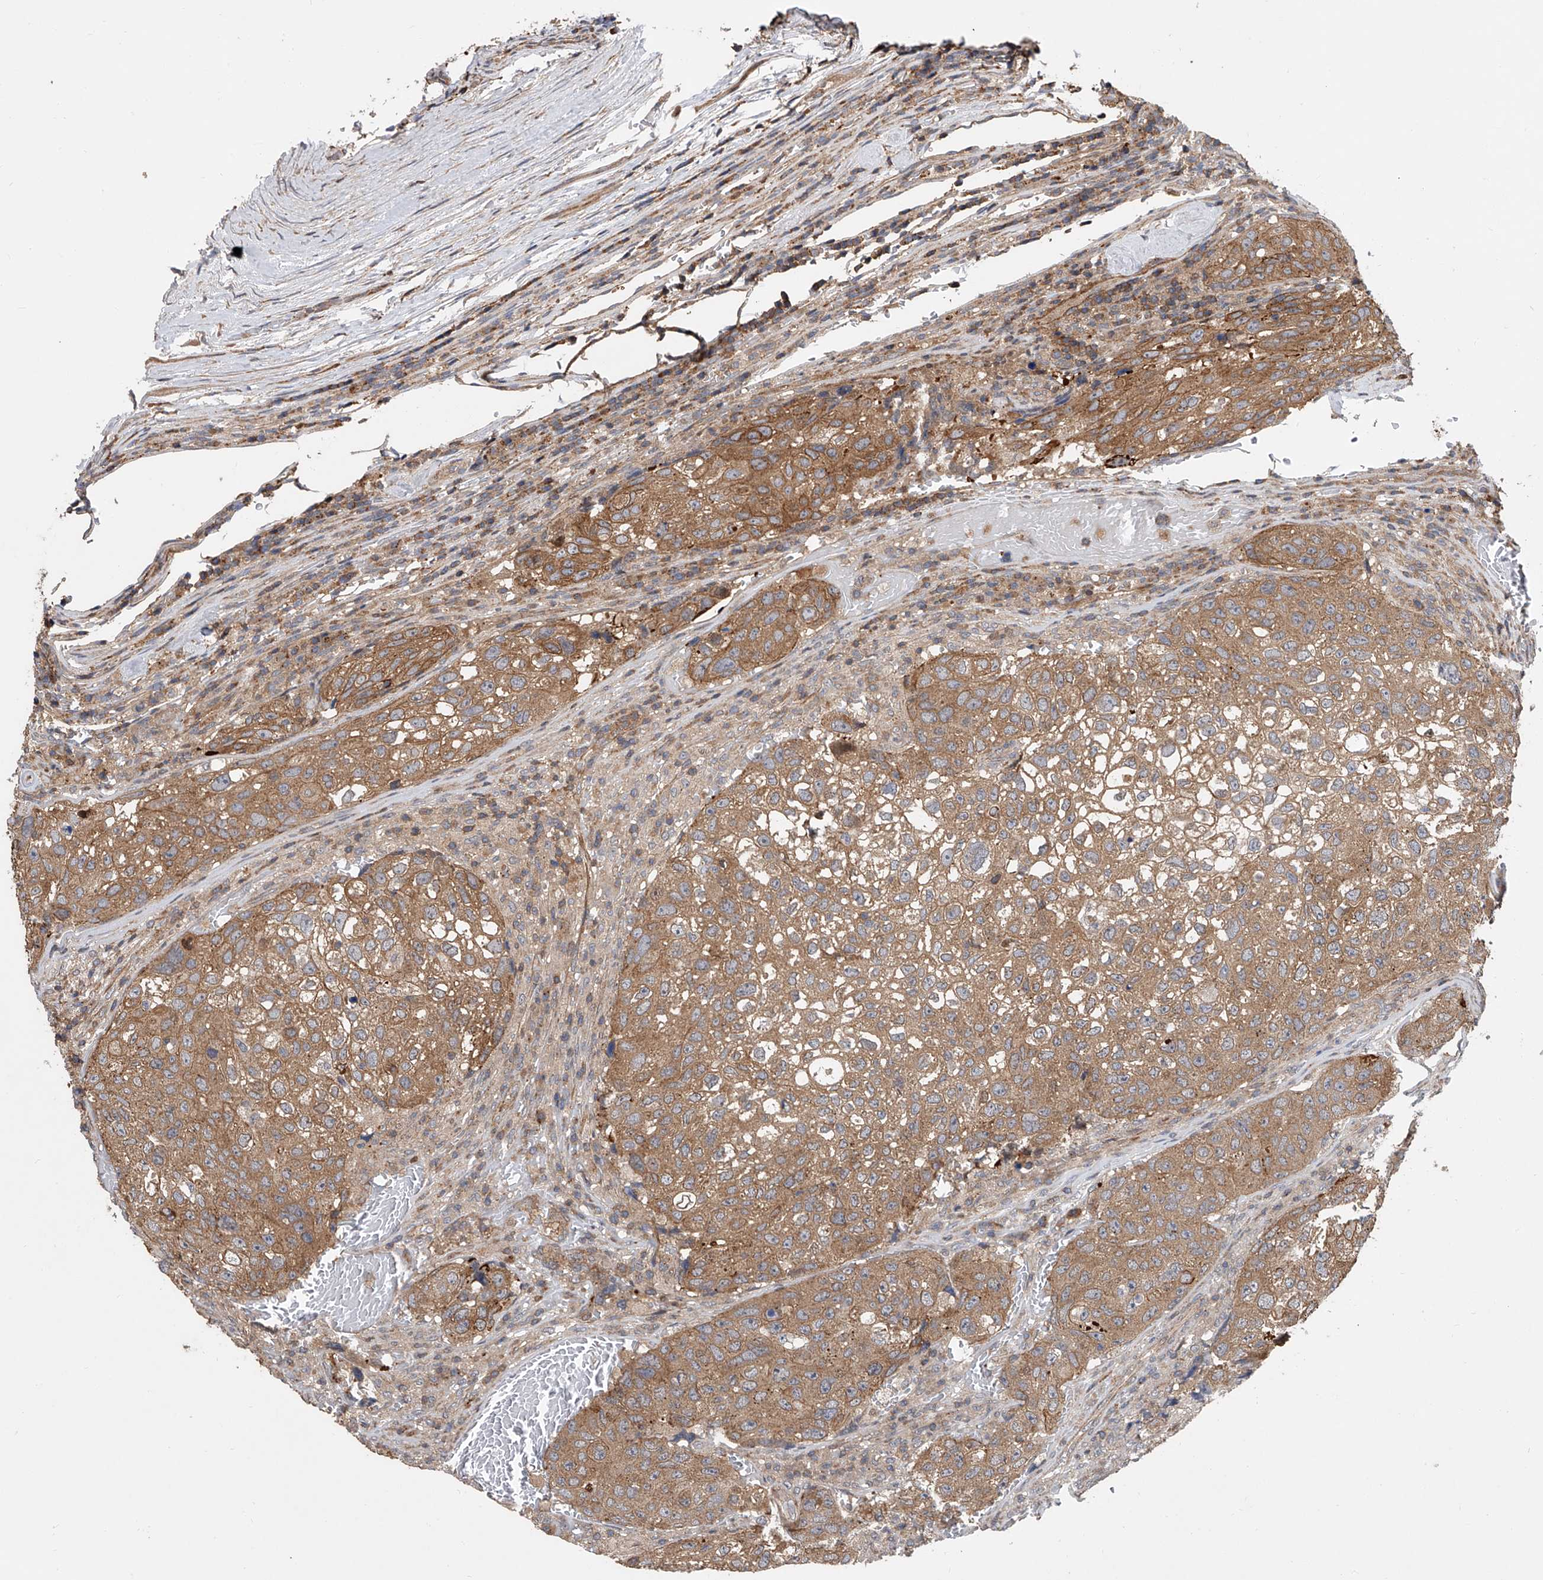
{"staining": {"intensity": "moderate", "quantity": ">75%", "location": "cytoplasmic/membranous"}, "tissue": "urothelial cancer", "cell_type": "Tumor cells", "image_type": "cancer", "snomed": [{"axis": "morphology", "description": "Urothelial carcinoma, High grade"}, {"axis": "topography", "description": "Lymph node"}, {"axis": "topography", "description": "Urinary bladder"}], "caption": "Moderate cytoplasmic/membranous staining for a protein is appreciated in about >75% of tumor cells of urothelial cancer using immunohistochemistry (IHC).", "gene": "USP47", "patient": {"sex": "male", "age": 51}}